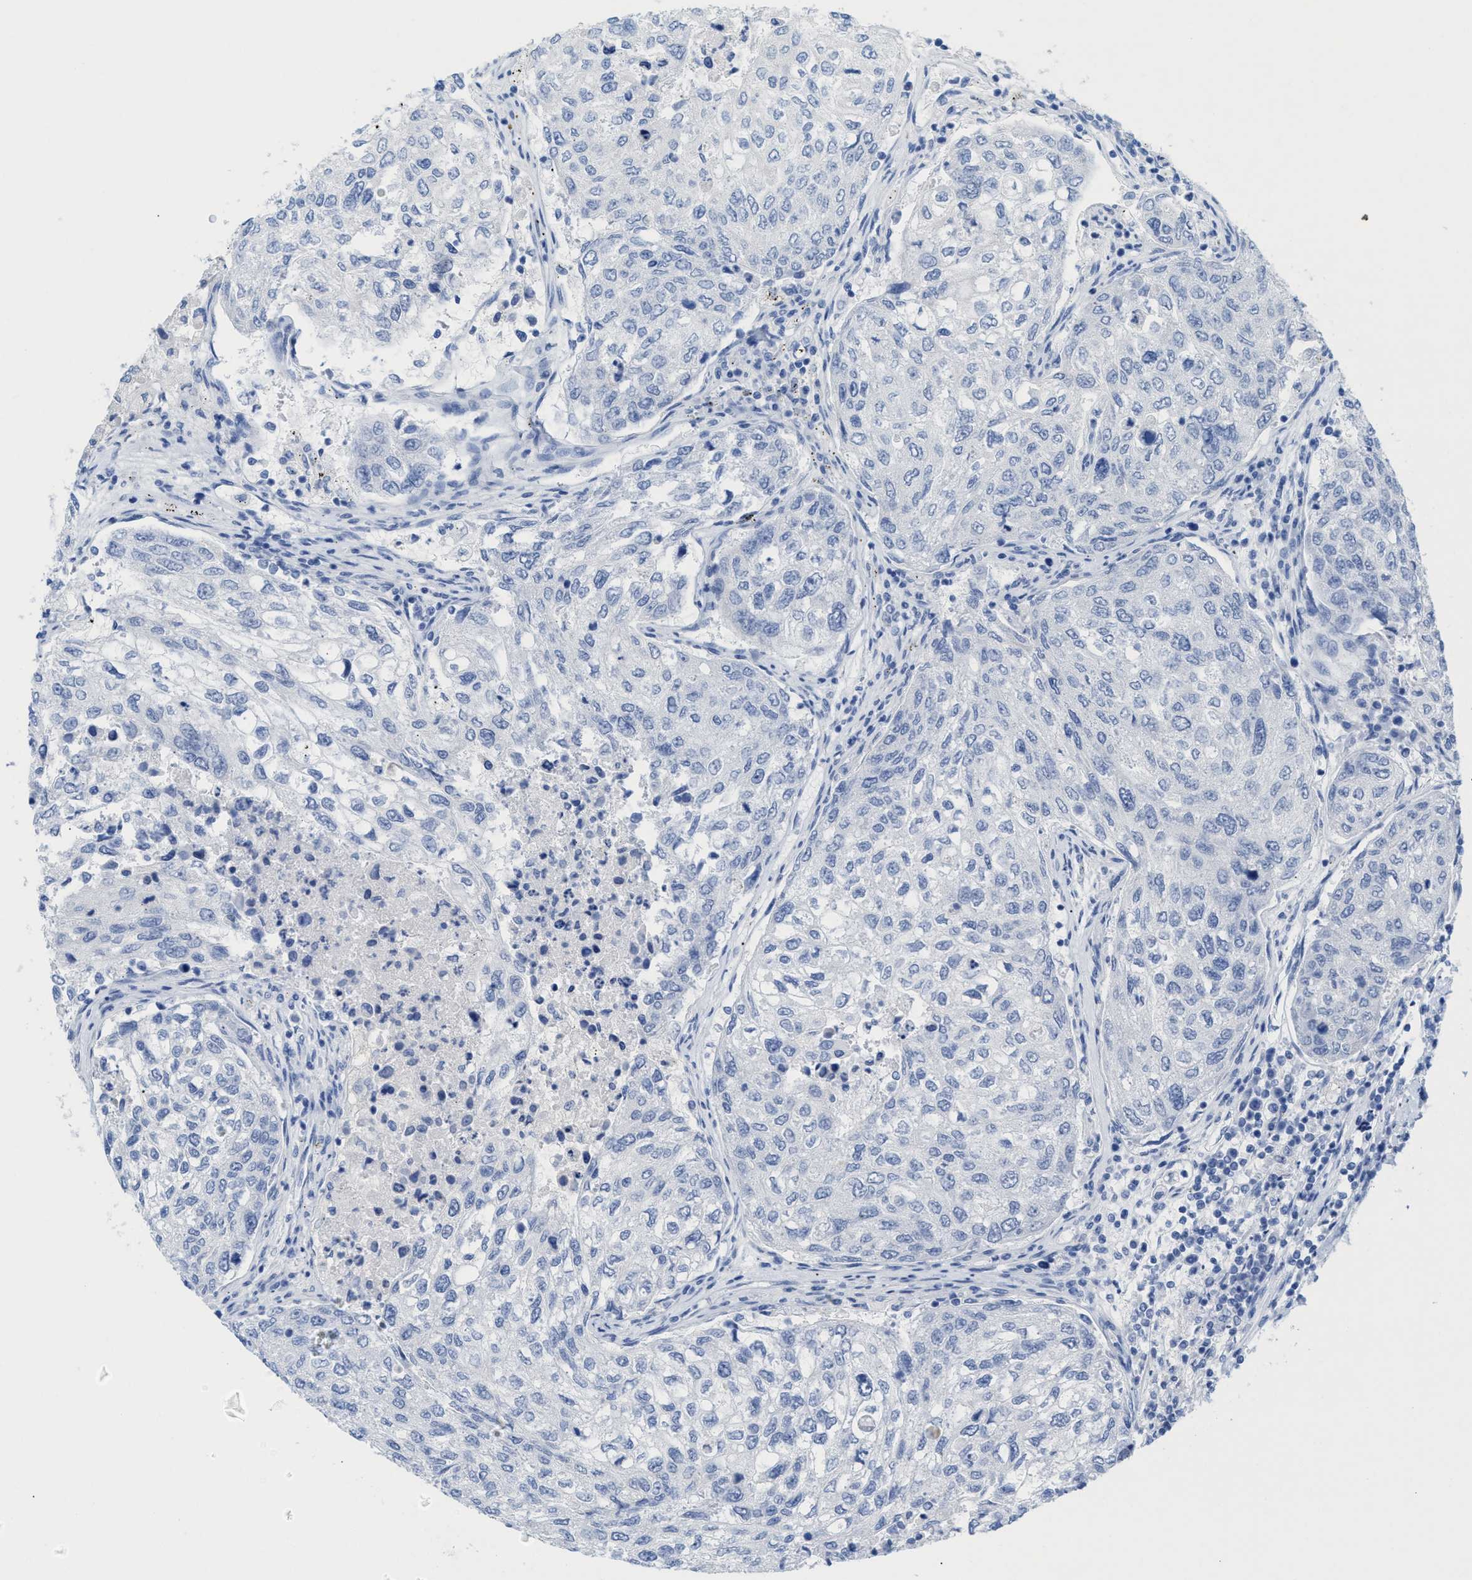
{"staining": {"intensity": "negative", "quantity": "none", "location": "none"}, "tissue": "urothelial cancer", "cell_type": "Tumor cells", "image_type": "cancer", "snomed": [{"axis": "morphology", "description": "Urothelial carcinoma, High grade"}, {"axis": "topography", "description": "Lymph node"}, {"axis": "topography", "description": "Urinary bladder"}], "caption": "Tumor cells show no significant expression in urothelial cancer.", "gene": "ANKFN1", "patient": {"sex": "male", "age": 51}}